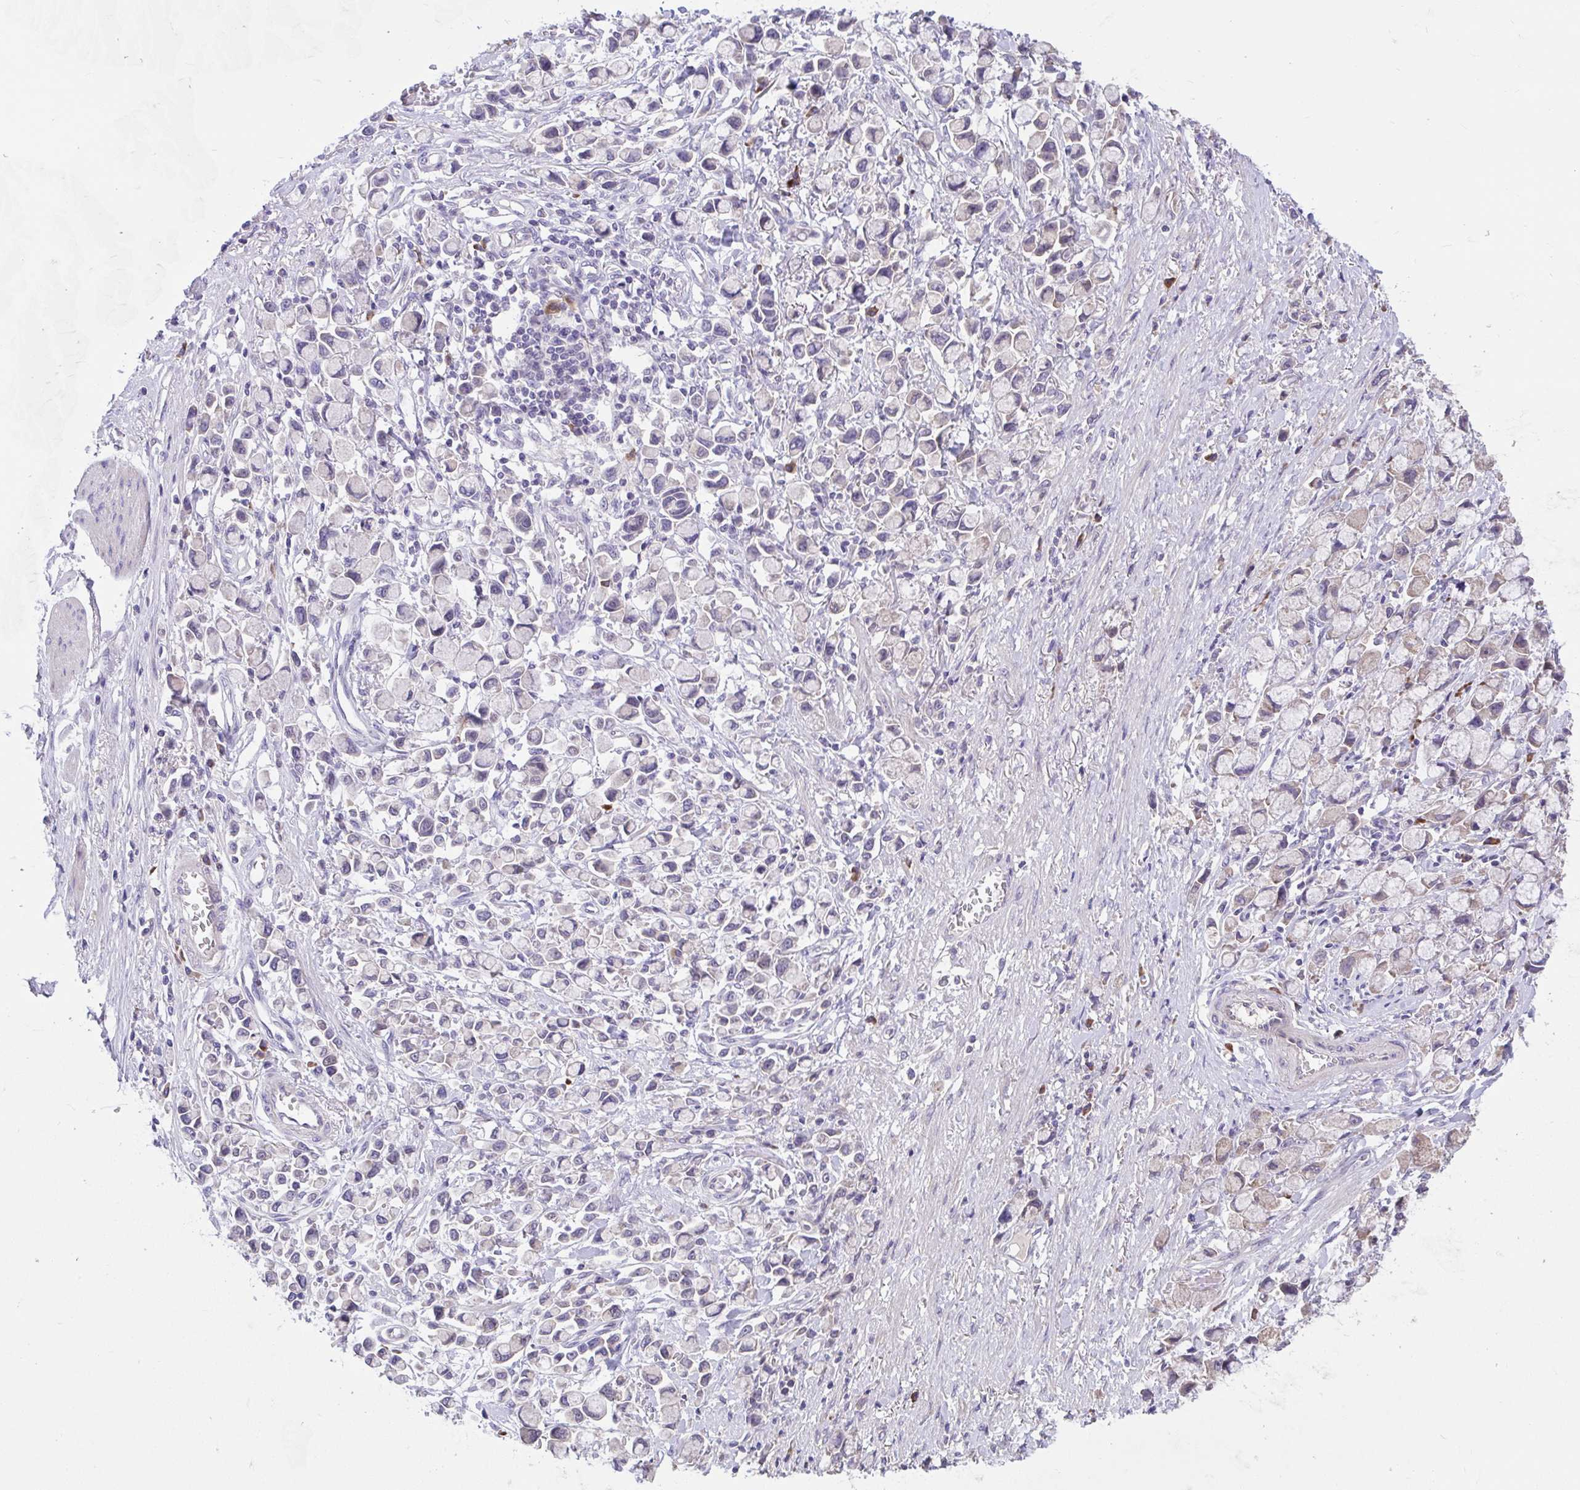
{"staining": {"intensity": "negative", "quantity": "none", "location": "none"}, "tissue": "stomach cancer", "cell_type": "Tumor cells", "image_type": "cancer", "snomed": [{"axis": "morphology", "description": "Adenocarcinoma, NOS"}, {"axis": "topography", "description": "Stomach"}], "caption": "Immunohistochemistry histopathology image of human stomach adenocarcinoma stained for a protein (brown), which reveals no staining in tumor cells. Brightfield microscopy of immunohistochemistry stained with DAB (3,3'-diaminobenzidine) (brown) and hematoxylin (blue), captured at high magnification.", "gene": "SUSD4", "patient": {"sex": "female", "age": 81}}